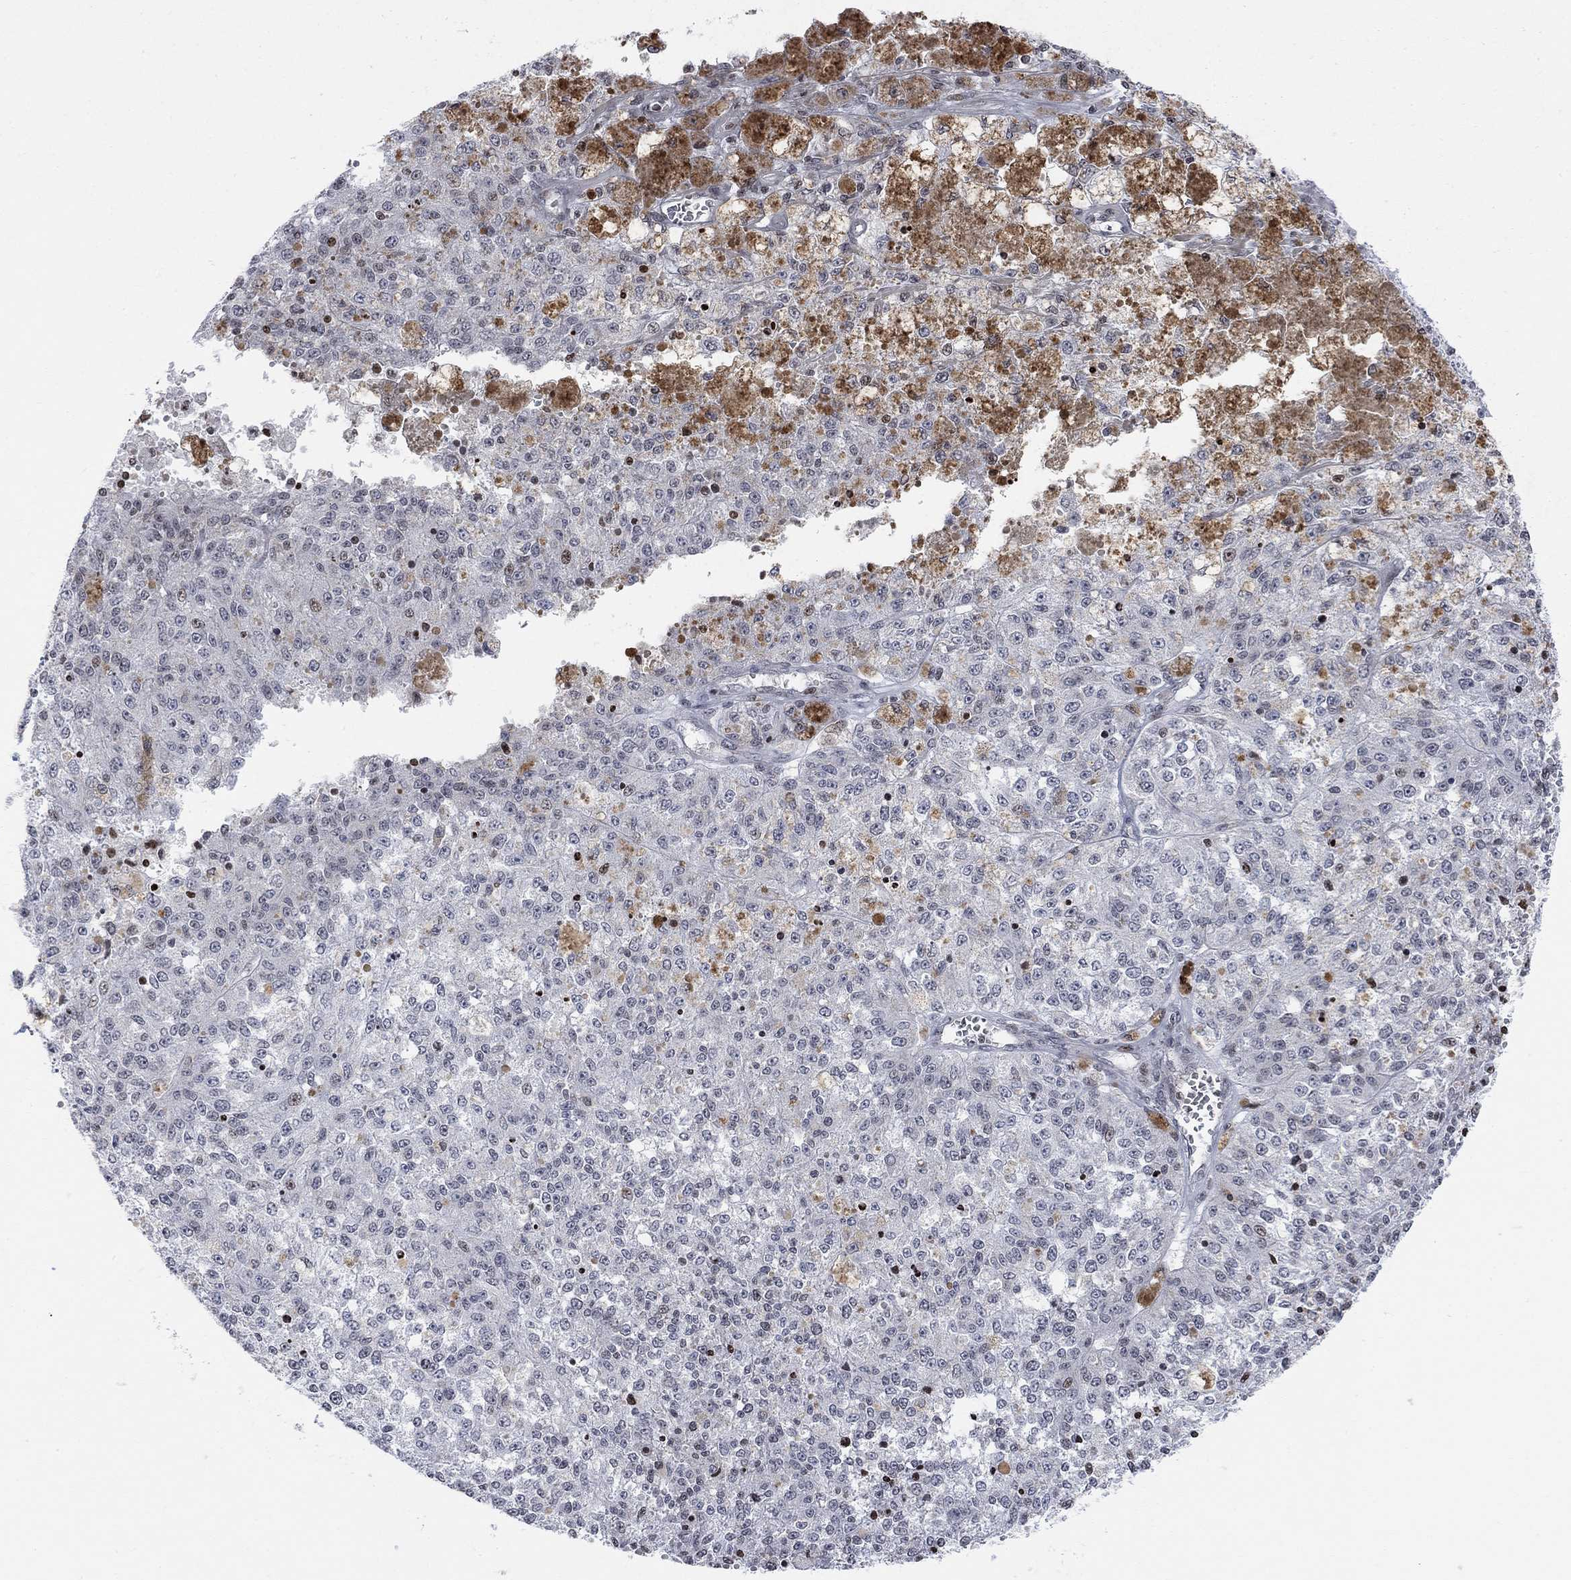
{"staining": {"intensity": "negative", "quantity": "none", "location": "none"}, "tissue": "melanoma", "cell_type": "Tumor cells", "image_type": "cancer", "snomed": [{"axis": "morphology", "description": "Malignant melanoma, Metastatic site"}, {"axis": "topography", "description": "Lymph node"}], "caption": "Immunohistochemistry photomicrograph of neoplastic tissue: malignant melanoma (metastatic site) stained with DAB shows no significant protein staining in tumor cells. (IHC, brightfield microscopy, high magnification).", "gene": "ABHD14A", "patient": {"sex": "female", "age": 64}}